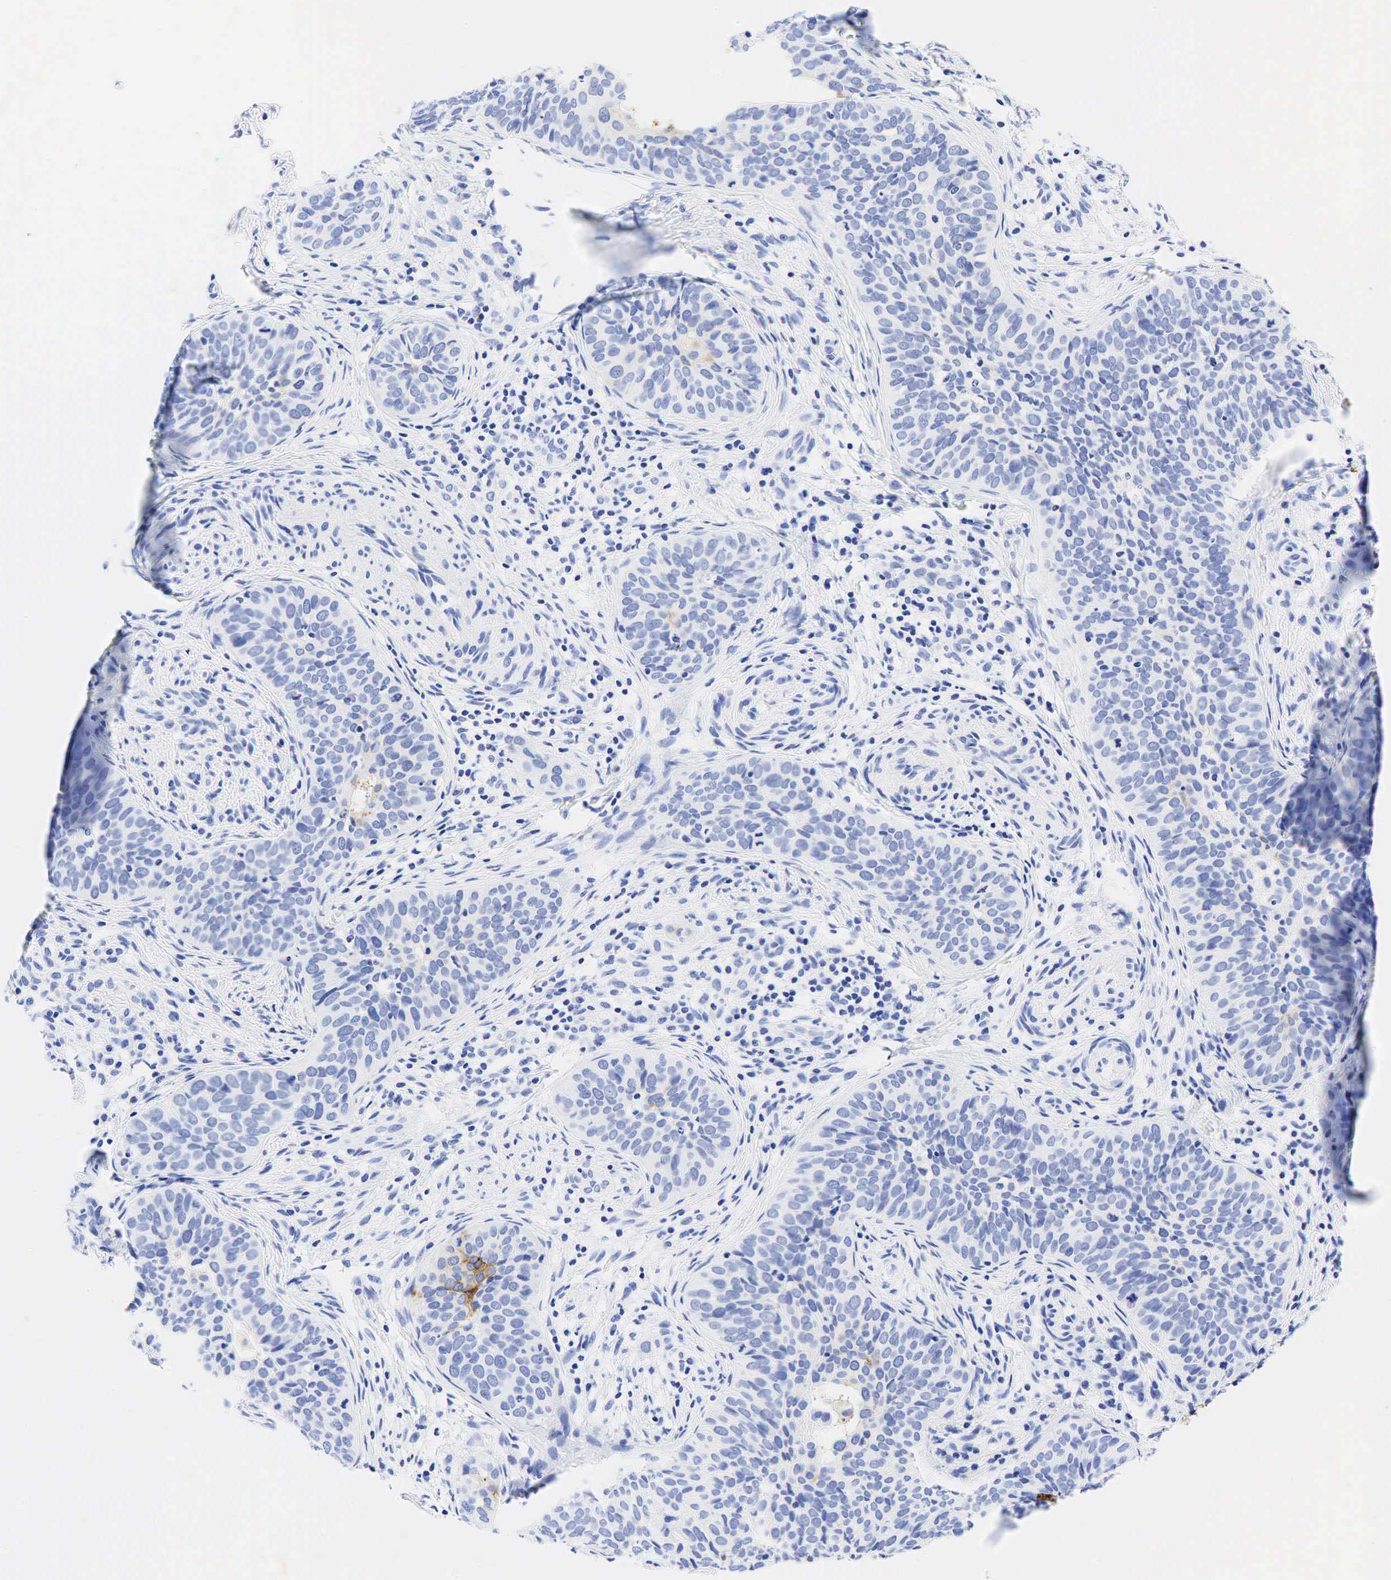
{"staining": {"intensity": "weak", "quantity": "<25%", "location": "cytoplasmic/membranous"}, "tissue": "cervical cancer", "cell_type": "Tumor cells", "image_type": "cancer", "snomed": [{"axis": "morphology", "description": "Squamous cell carcinoma, NOS"}, {"axis": "topography", "description": "Cervix"}], "caption": "Immunohistochemical staining of cervical cancer demonstrates no significant positivity in tumor cells.", "gene": "CEACAM5", "patient": {"sex": "female", "age": 31}}